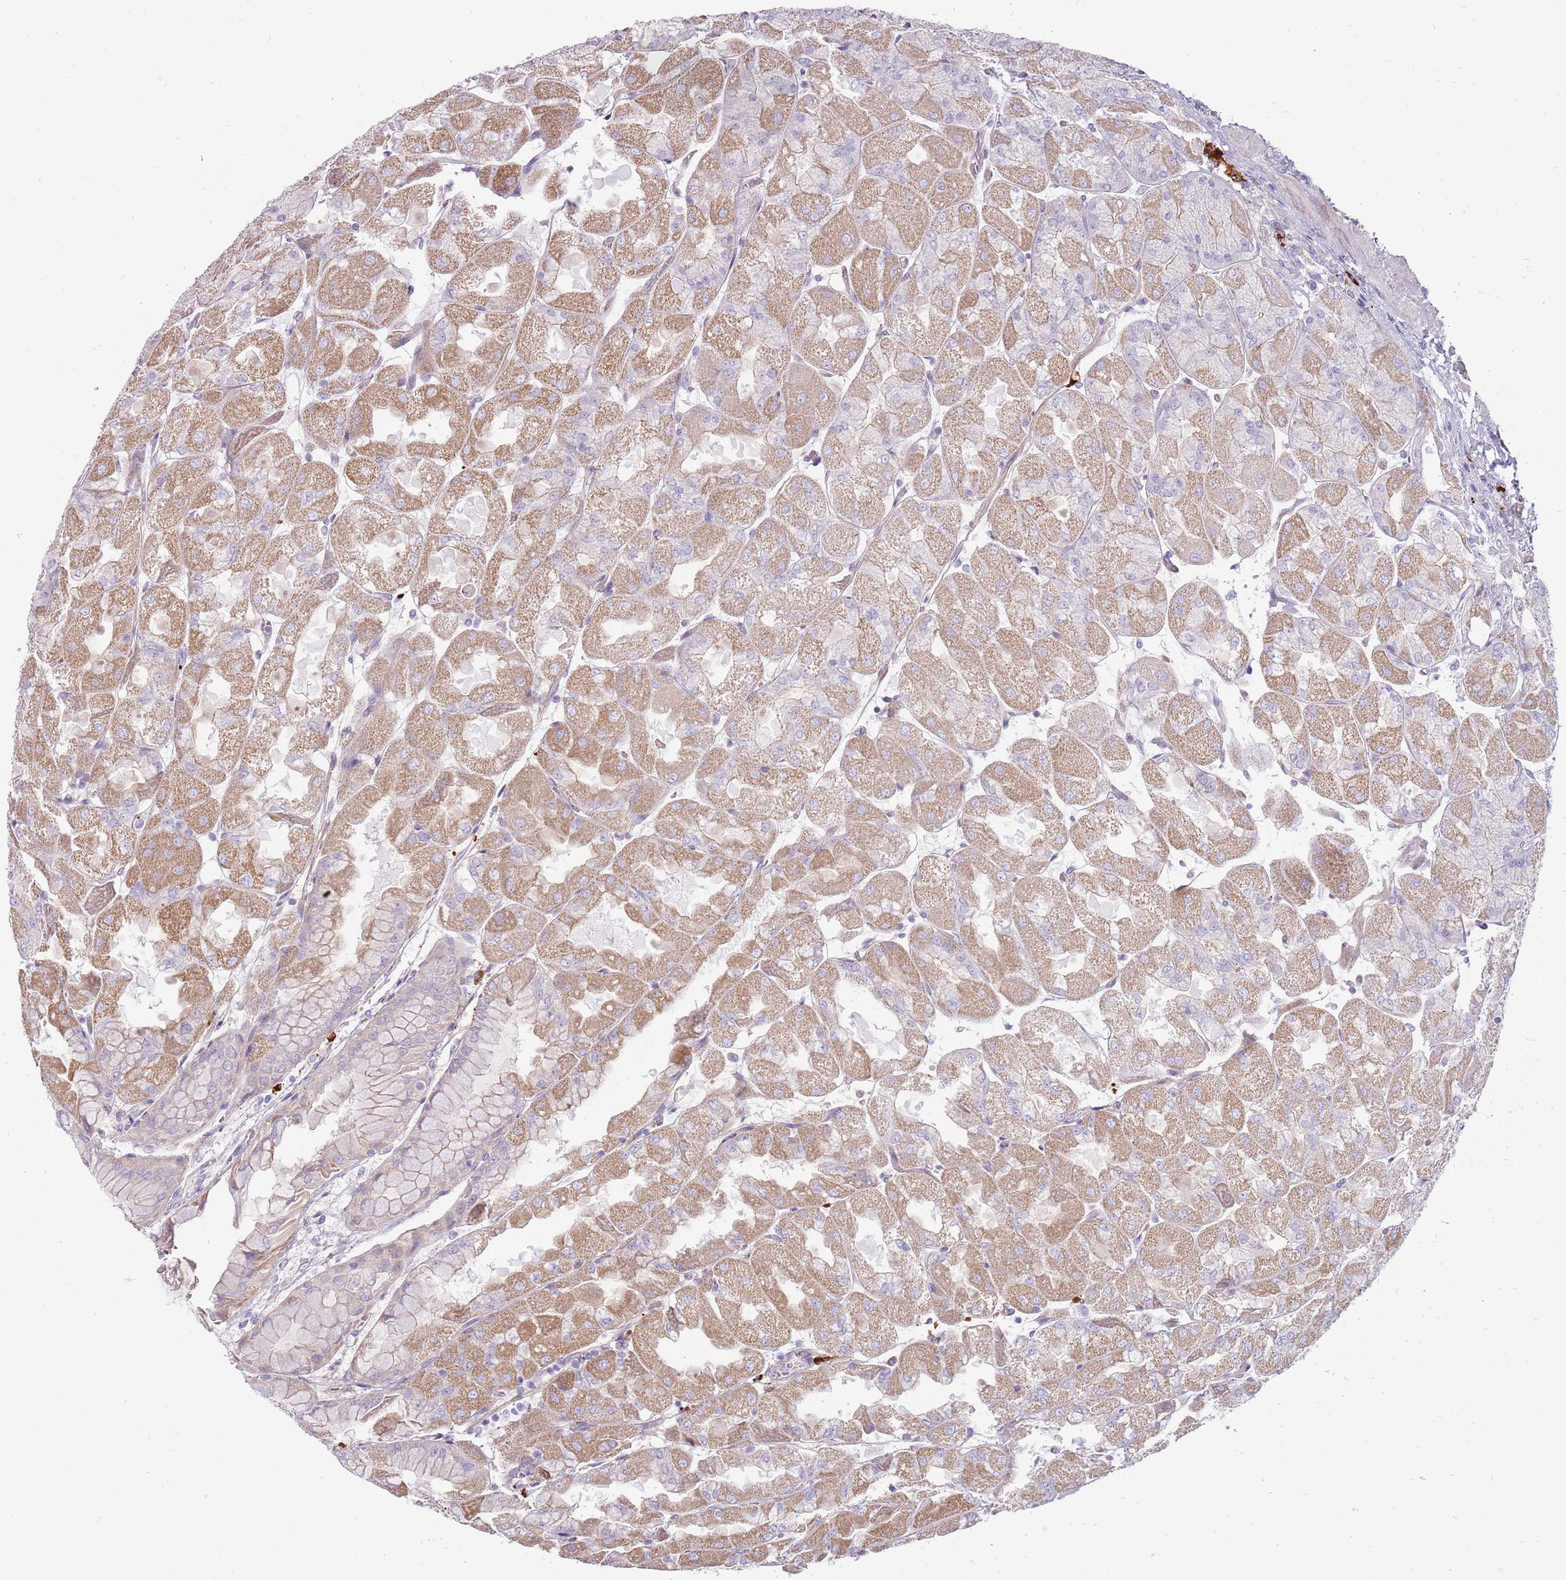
{"staining": {"intensity": "moderate", "quantity": "25%-75%", "location": "cytoplasmic/membranous"}, "tissue": "stomach", "cell_type": "Glandular cells", "image_type": "normal", "snomed": [{"axis": "morphology", "description": "Normal tissue, NOS"}, {"axis": "topography", "description": "Stomach"}], "caption": "Stomach stained with DAB immunohistochemistry displays medium levels of moderate cytoplasmic/membranous expression in about 25%-75% of glandular cells.", "gene": "MCUB", "patient": {"sex": "female", "age": 61}}